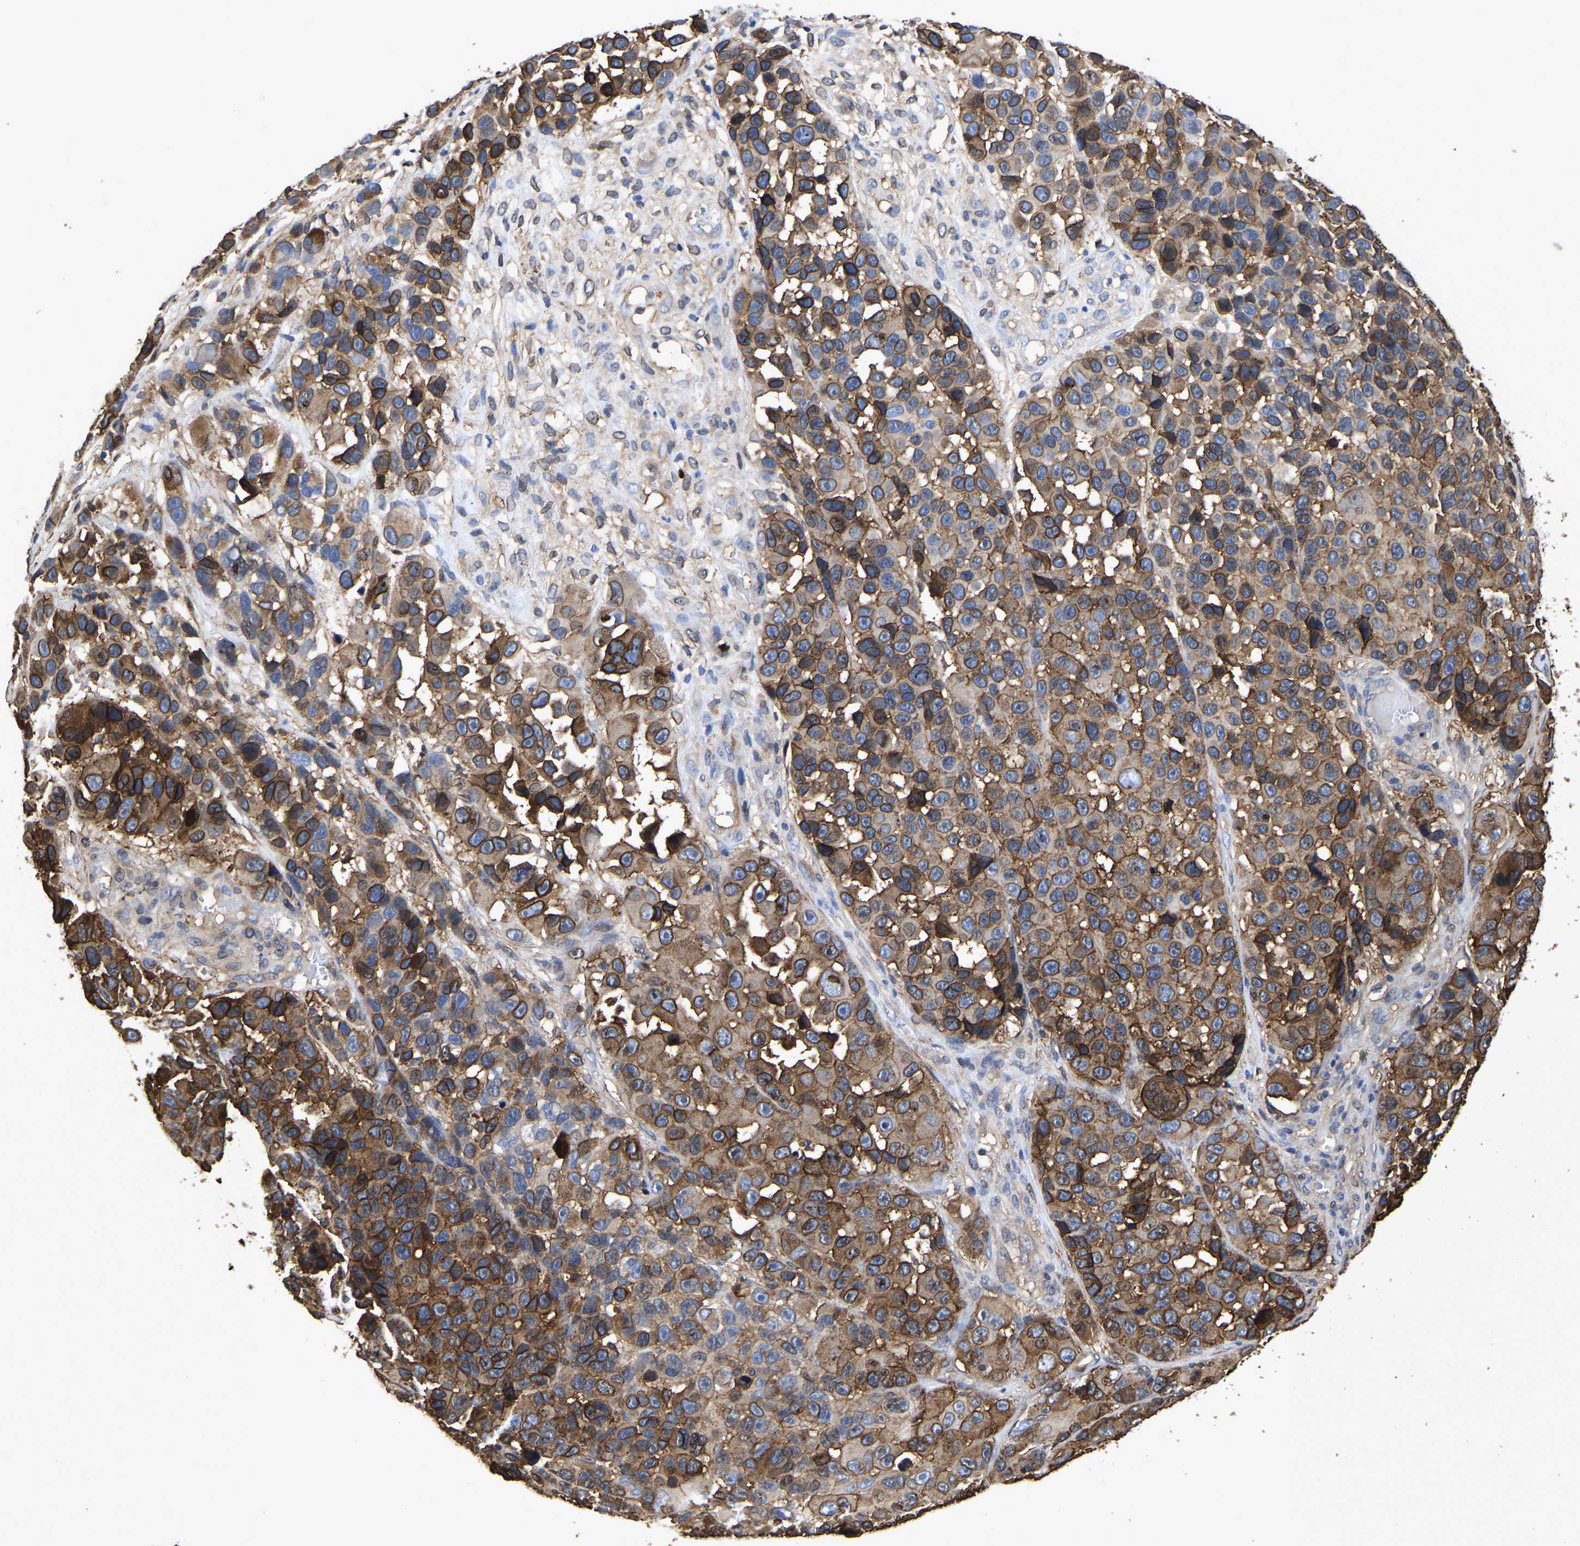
{"staining": {"intensity": "moderate", "quantity": ">75%", "location": "cytoplasmic/membranous"}, "tissue": "melanoma", "cell_type": "Tumor cells", "image_type": "cancer", "snomed": [{"axis": "morphology", "description": "Malignant melanoma, NOS"}, {"axis": "topography", "description": "Skin"}], "caption": "Human malignant melanoma stained with a protein marker reveals moderate staining in tumor cells.", "gene": "LIF", "patient": {"sex": "male", "age": 53}}